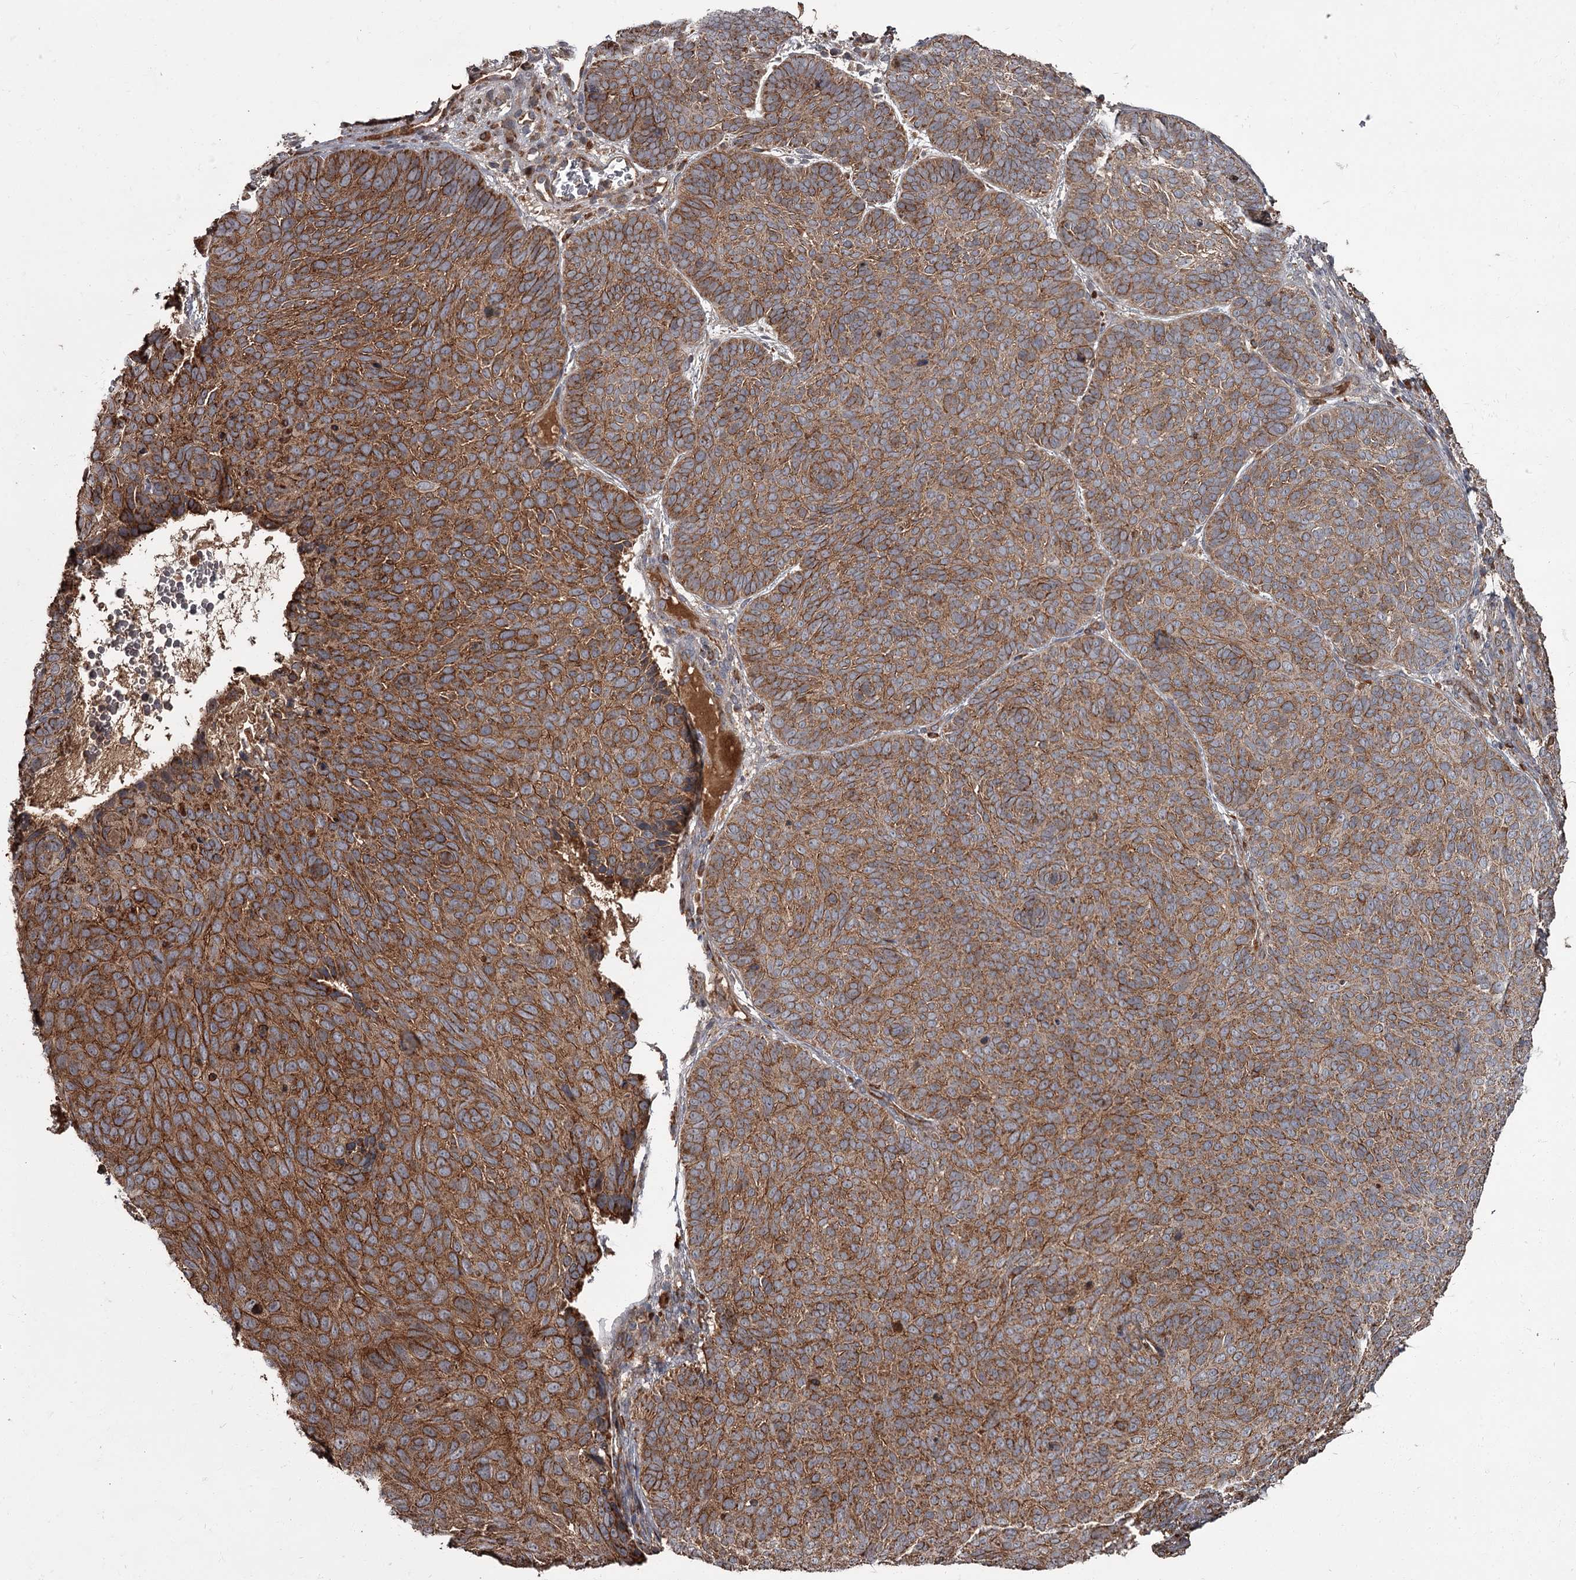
{"staining": {"intensity": "strong", "quantity": ">75%", "location": "cytoplasmic/membranous"}, "tissue": "skin cancer", "cell_type": "Tumor cells", "image_type": "cancer", "snomed": [{"axis": "morphology", "description": "Basal cell carcinoma"}, {"axis": "topography", "description": "Skin"}], "caption": "Tumor cells reveal strong cytoplasmic/membranous positivity in approximately >75% of cells in basal cell carcinoma (skin). The protein of interest is stained brown, and the nuclei are stained in blue (DAB (3,3'-diaminobenzidine) IHC with brightfield microscopy, high magnification).", "gene": "THAP9", "patient": {"sex": "male", "age": 85}}